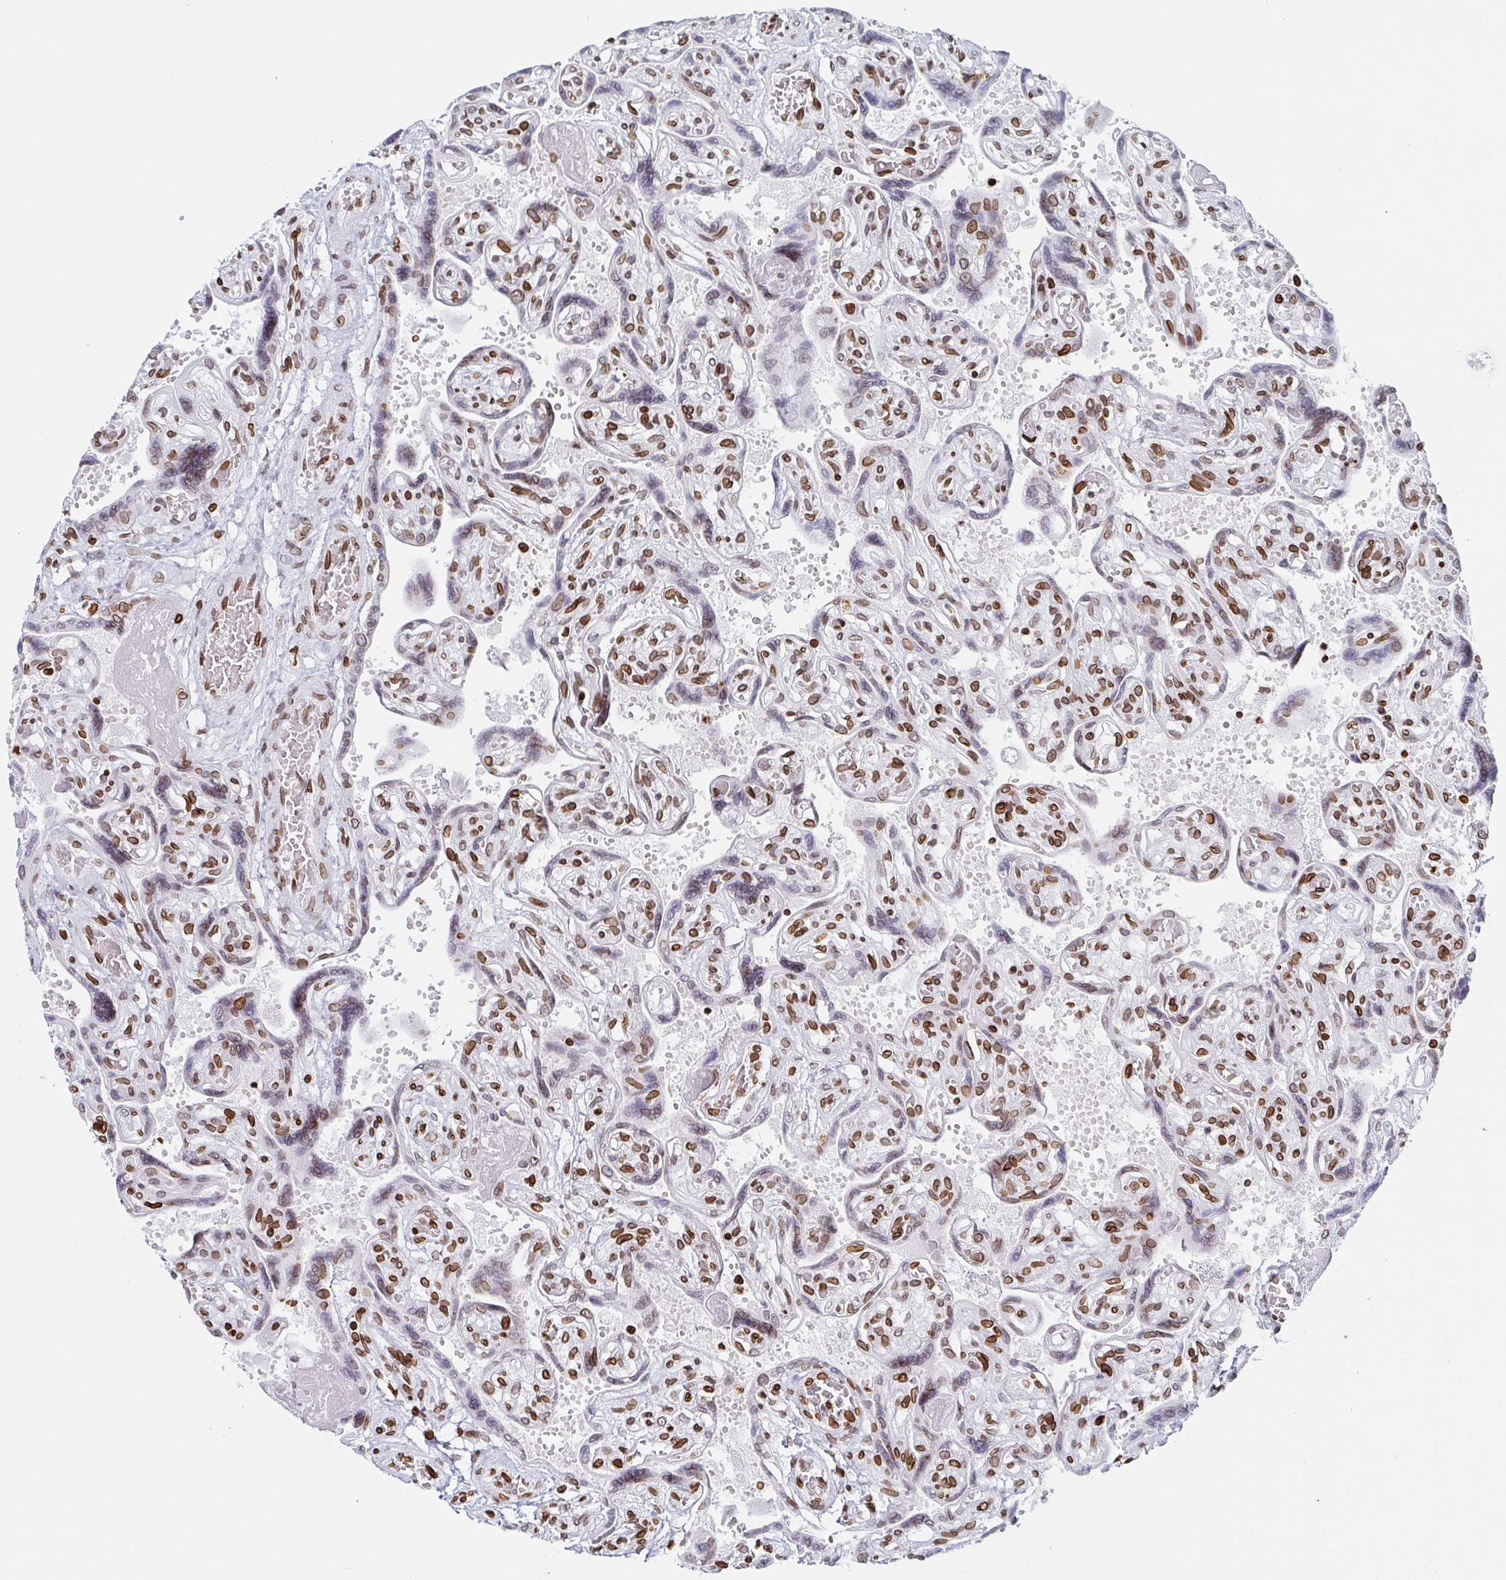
{"staining": {"intensity": "negative", "quantity": "none", "location": "none"}, "tissue": "placenta", "cell_type": "Decidual cells", "image_type": "normal", "snomed": [{"axis": "morphology", "description": "Normal tissue, NOS"}, {"axis": "topography", "description": "Placenta"}], "caption": "DAB (3,3'-diaminobenzidine) immunohistochemical staining of normal human placenta displays no significant expression in decidual cells. The staining is performed using DAB (3,3'-diaminobenzidine) brown chromogen with nuclei counter-stained in using hematoxylin.", "gene": "BTBD7", "patient": {"sex": "female", "age": 32}}